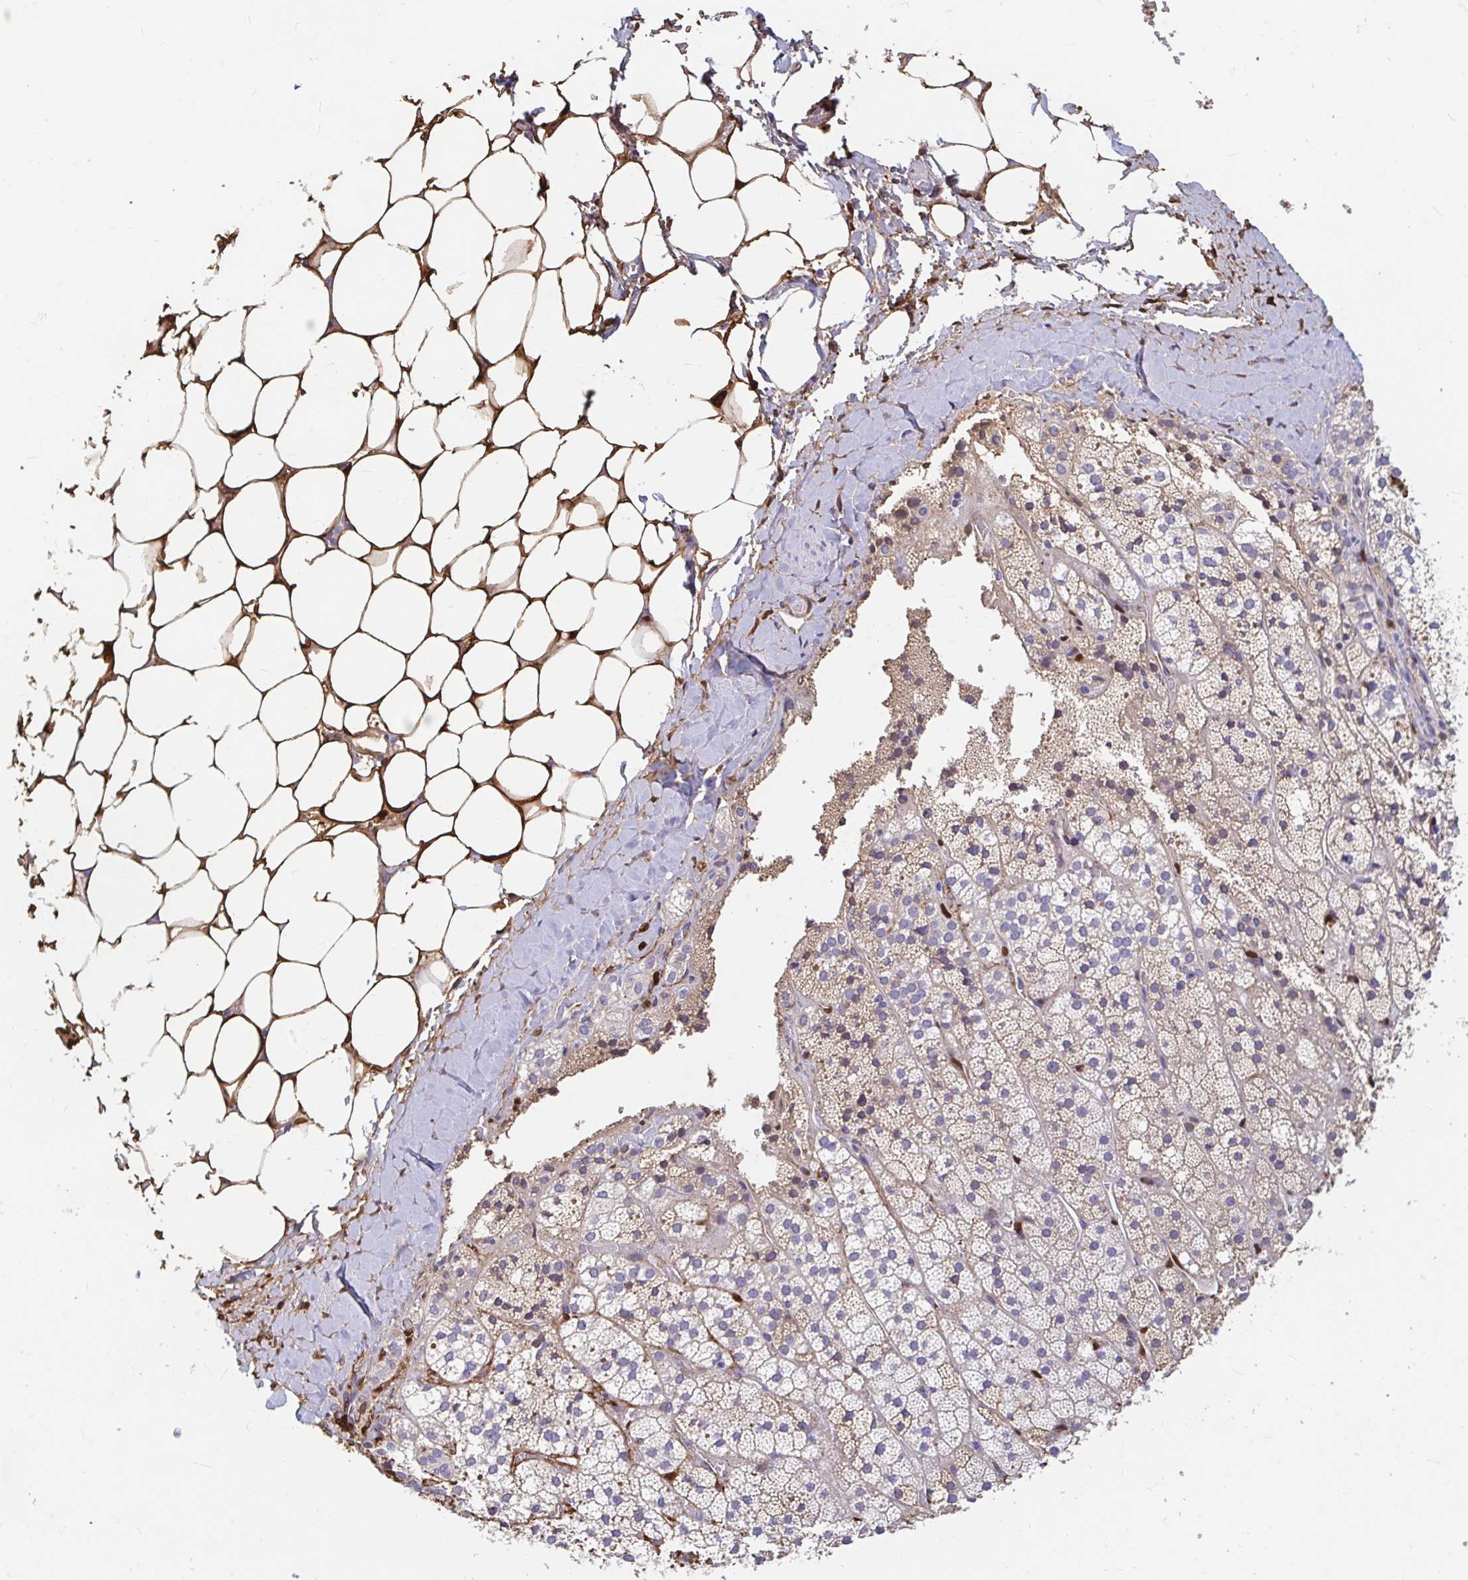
{"staining": {"intensity": "negative", "quantity": "none", "location": "none"}, "tissue": "adrenal gland", "cell_type": "Glandular cells", "image_type": "normal", "snomed": [{"axis": "morphology", "description": "Normal tissue, NOS"}, {"axis": "topography", "description": "Adrenal gland"}], "caption": "DAB immunohistochemical staining of normal human adrenal gland displays no significant expression in glandular cells. Nuclei are stained in blue.", "gene": "ADH1A", "patient": {"sex": "male", "age": 53}}